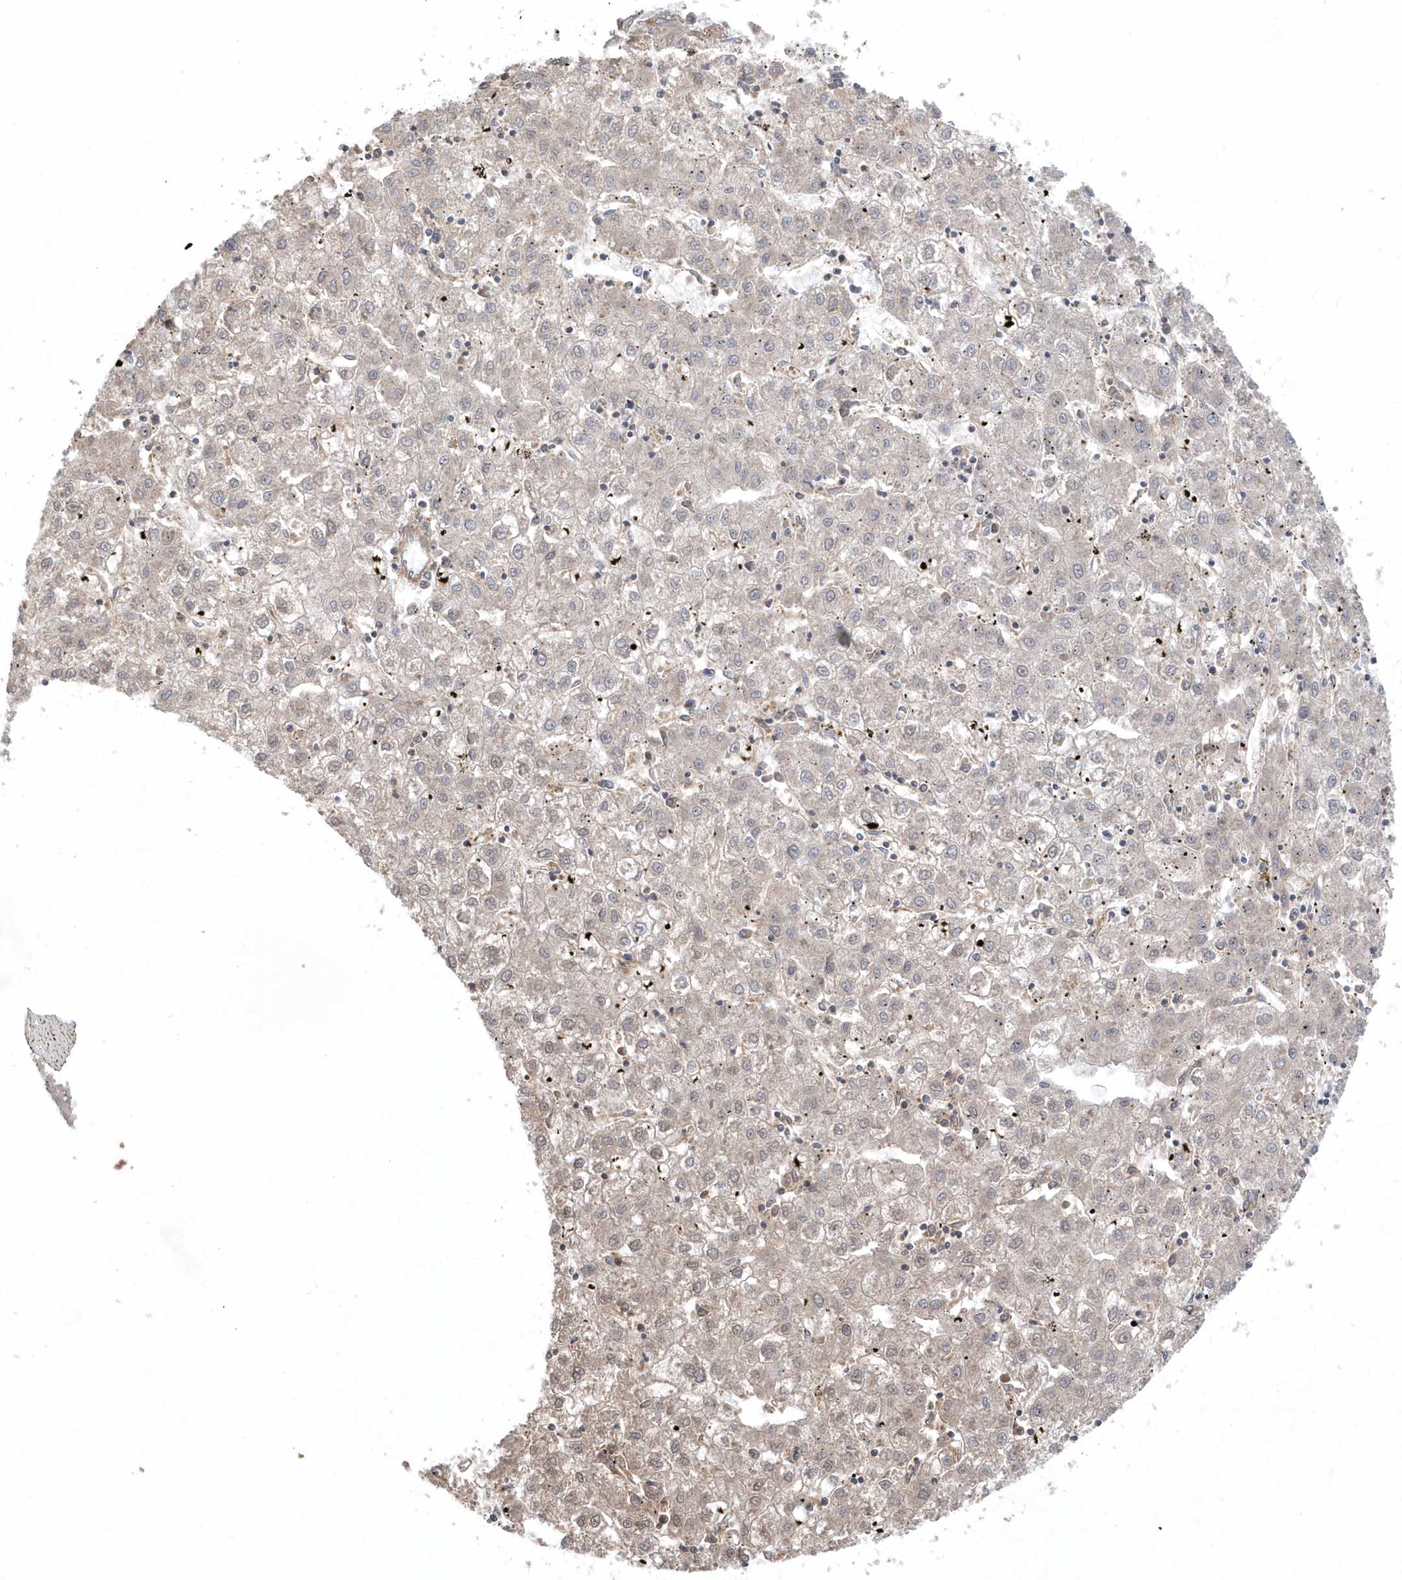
{"staining": {"intensity": "negative", "quantity": "none", "location": "none"}, "tissue": "liver cancer", "cell_type": "Tumor cells", "image_type": "cancer", "snomed": [{"axis": "morphology", "description": "Carcinoma, Hepatocellular, NOS"}, {"axis": "topography", "description": "Liver"}], "caption": "Human hepatocellular carcinoma (liver) stained for a protein using immunohistochemistry demonstrates no expression in tumor cells.", "gene": "ACYP1", "patient": {"sex": "male", "age": 72}}